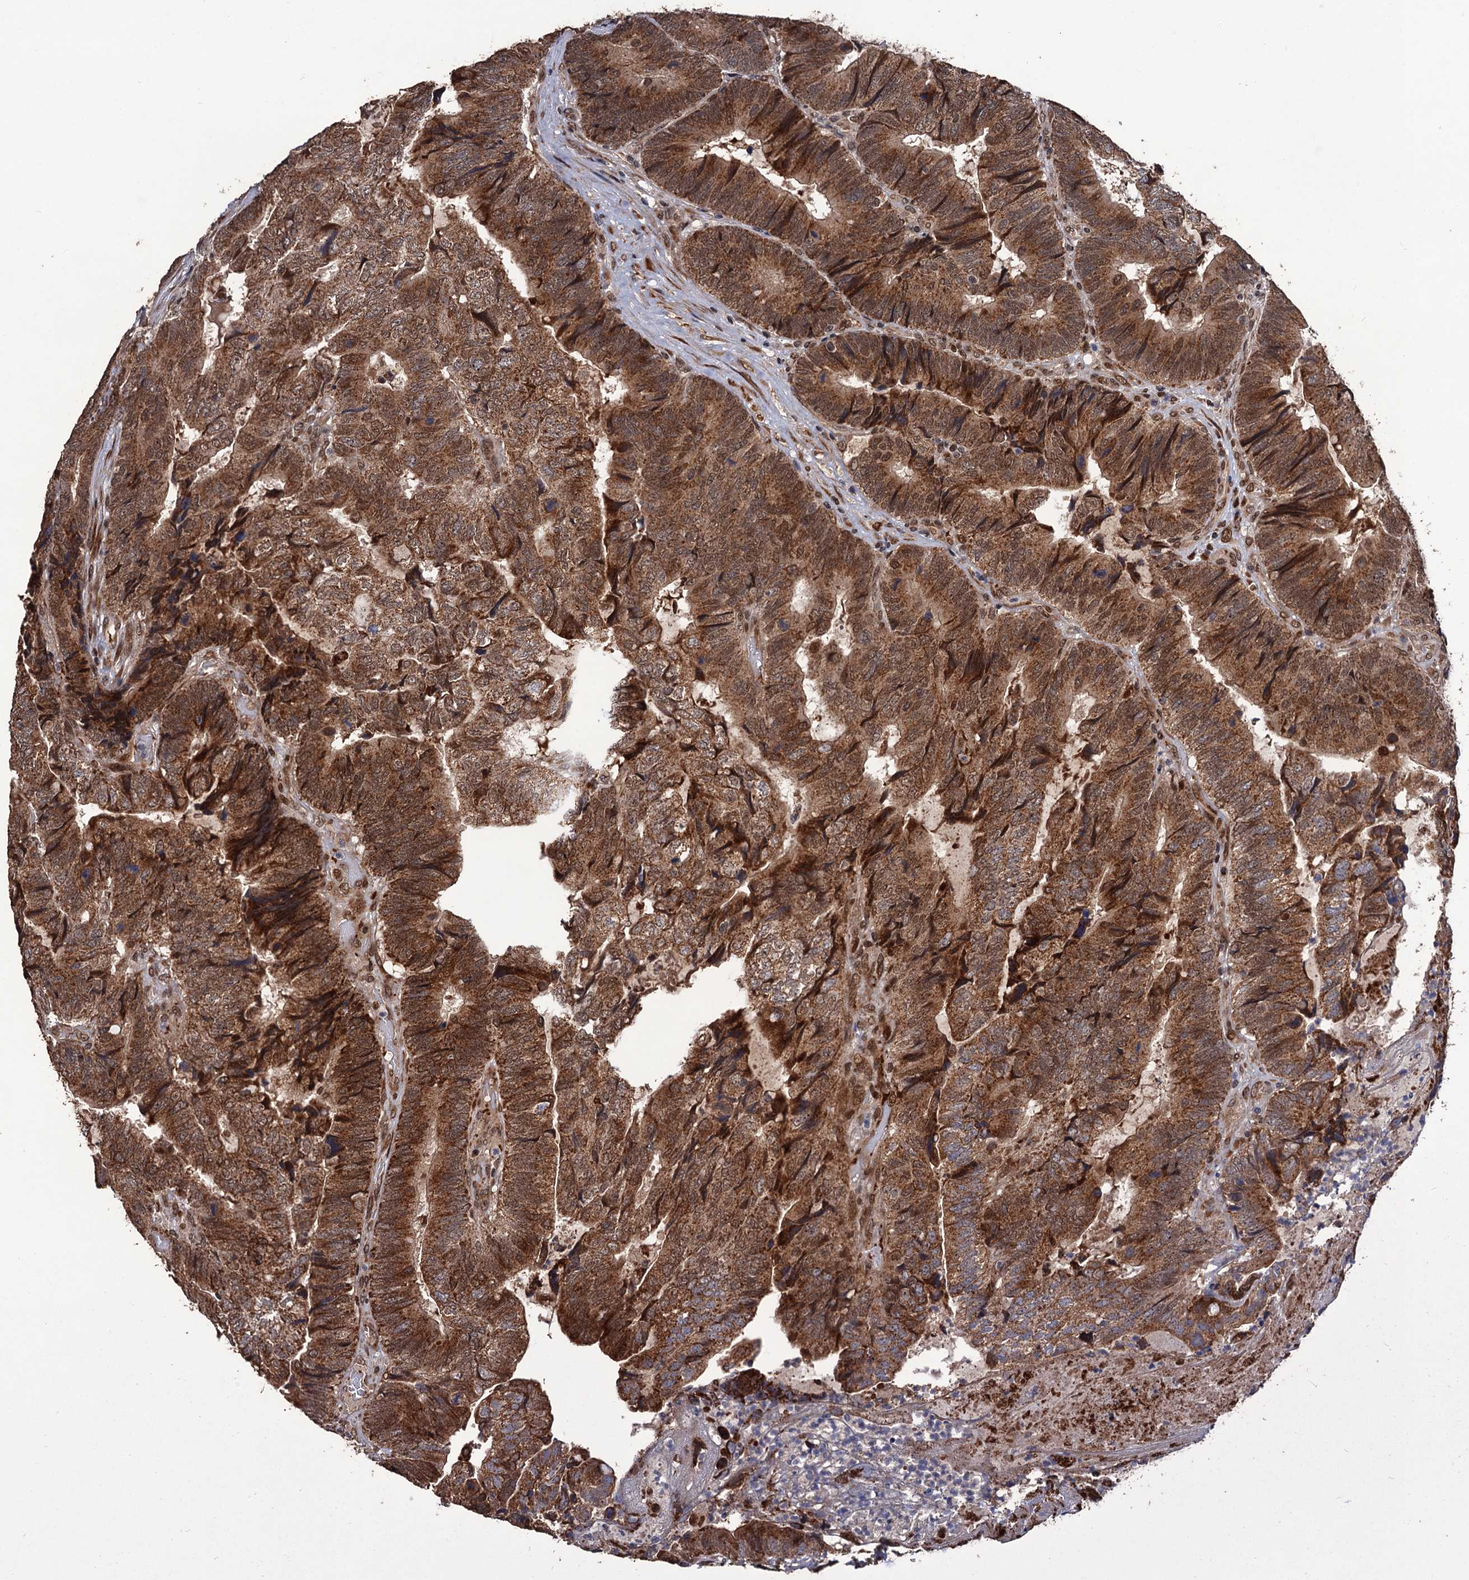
{"staining": {"intensity": "moderate", "quantity": ">75%", "location": "cytoplasmic/membranous"}, "tissue": "colorectal cancer", "cell_type": "Tumor cells", "image_type": "cancer", "snomed": [{"axis": "morphology", "description": "Adenocarcinoma, NOS"}, {"axis": "topography", "description": "Colon"}], "caption": "Immunohistochemistry (IHC) image of human adenocarcinoma (colorectal) stained for a protein (brown), which displays medium levels of moderate cytoplasmic/membranous staining in about >75% of tumor cells.", "gene": "LRRC63", "patient": {"sex": "female", "age": 67}}